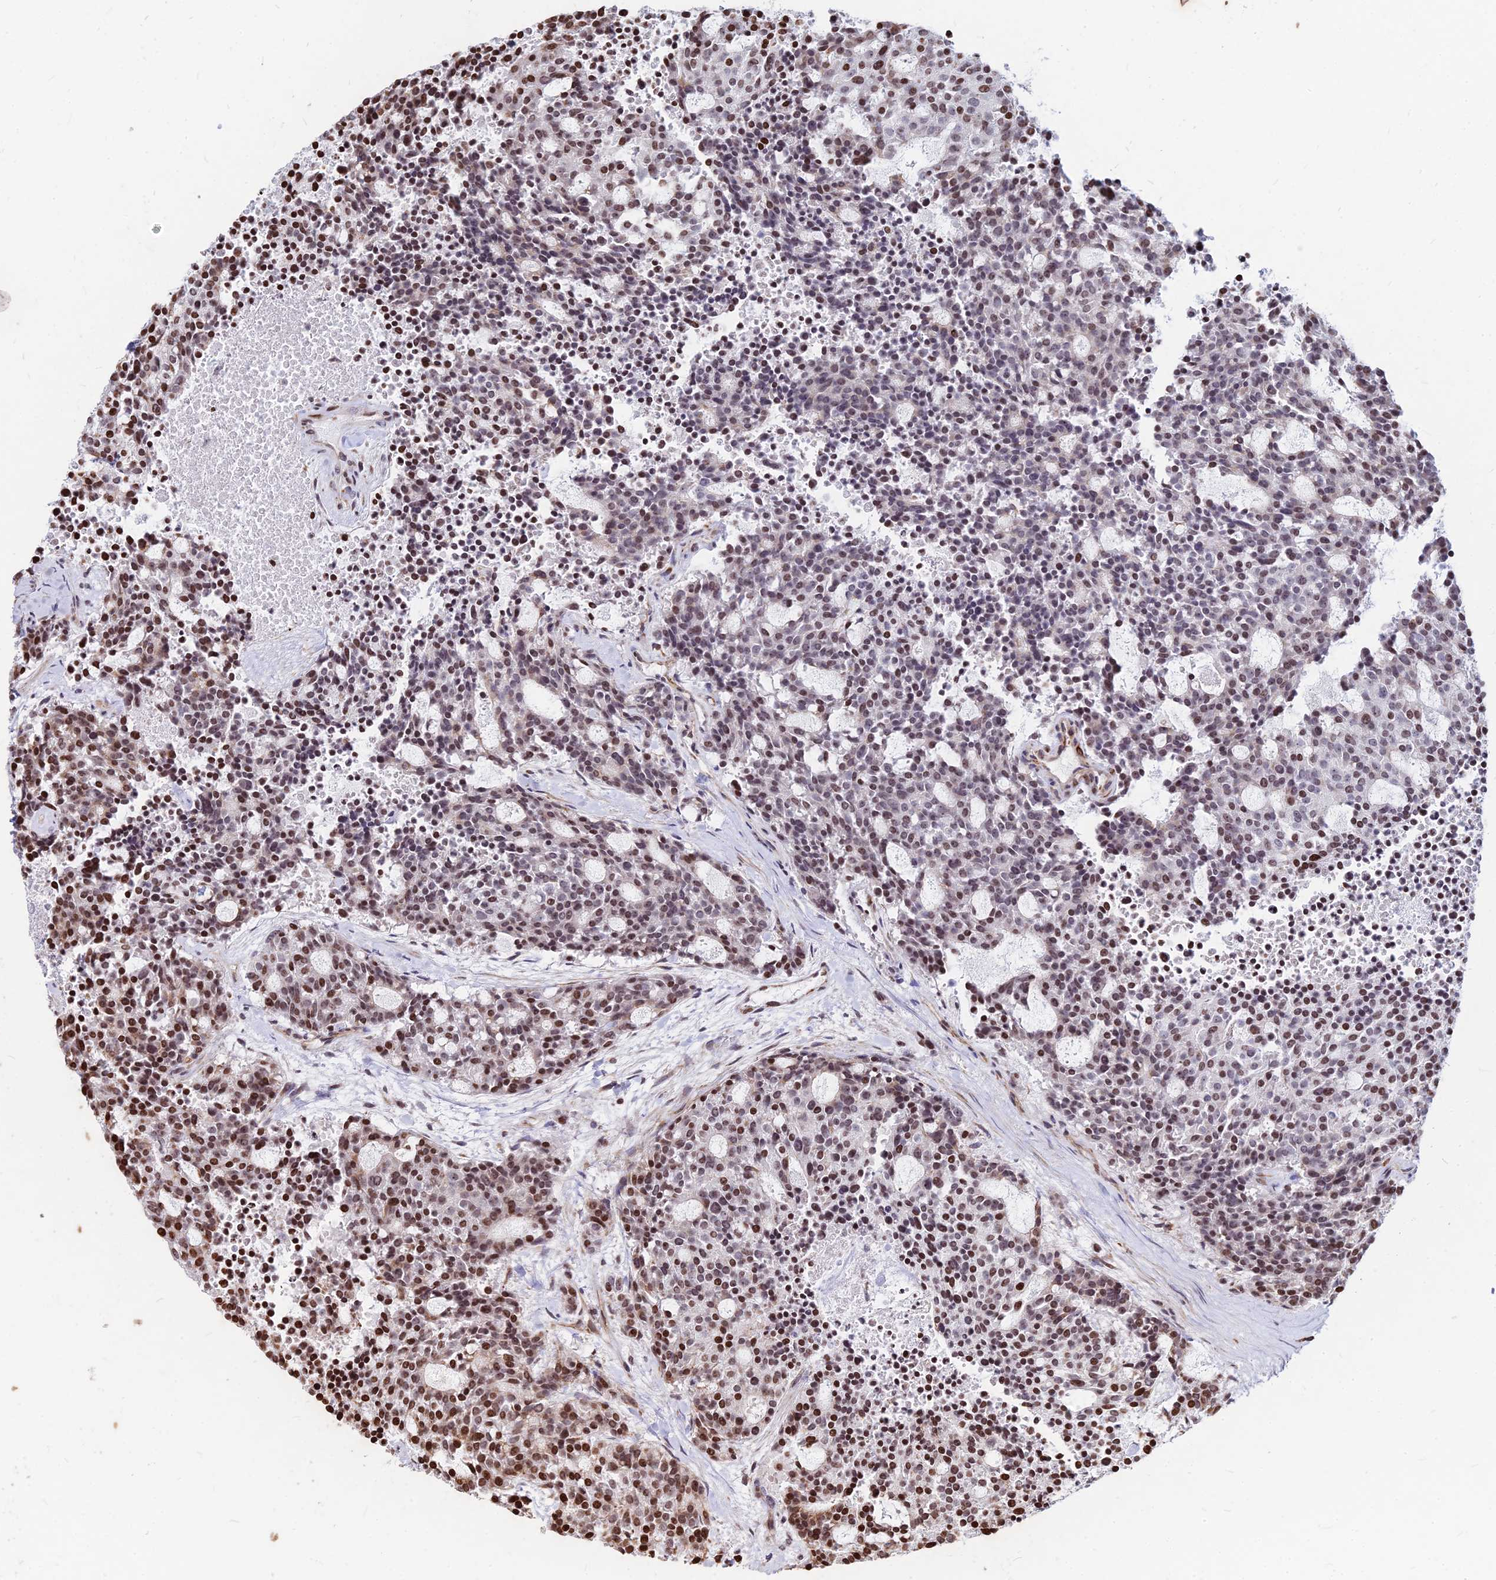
{"staining": {"intensity": "moderate", "quantity": "25%-75%", "location": "nuclear"}, "tissue": "carcinoid", "cell_type": "Tumor cells", "image_type": "cancer", "snomed": [{"axis": "morphology", "description": "Carcinoid, malignant, NOS"}, {"axis": "topography", "description": "Pancreas"}], "caption": "Malignant carcinoid stained with DAB (3,3'-diaminobenzidine) immunohistochemistry (IHC) exhibits medium levels of moderate nuclear positivity in about 25%-75% of tumor cells.", "gene": "NYAP2", "patient": {"sex": "female", "age": 54}}